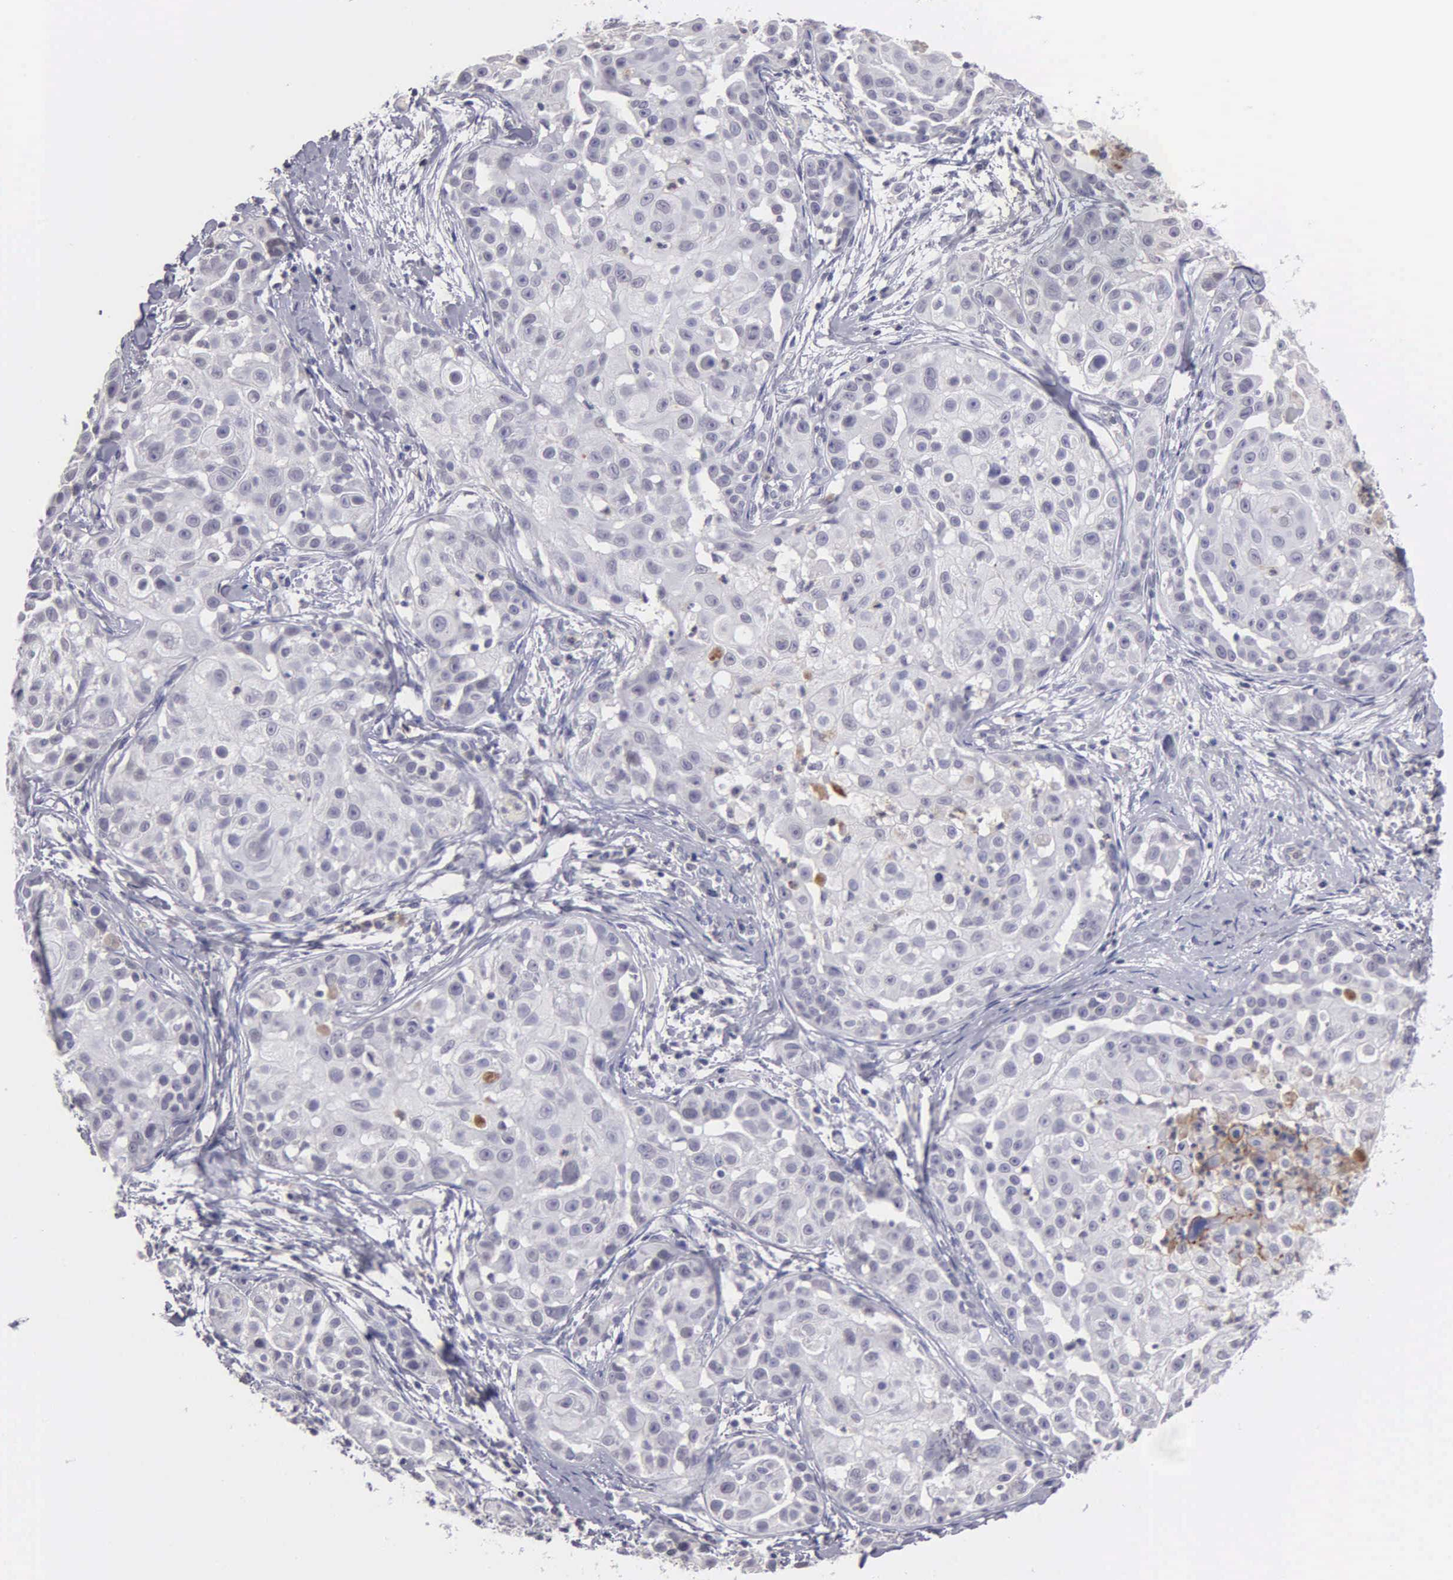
{"staining": {"intensity": "negative", "quantity": "none", "location": "none"}, "tissue": "skin cancer", "cell_type": "Tumor cells", "image_type": "cancer", "snomed": [{"axis": "morphology", "description": "Squamous cell carcinoma, NOS"}, {"axis": "topography", "description": "Skin"}], "caption": "Tumor cells are negative for protein expression in human skin cancer (squamous cell carcinoma).", "gene": "BRD1", "patient": {"sex": "female", "age": 57}}